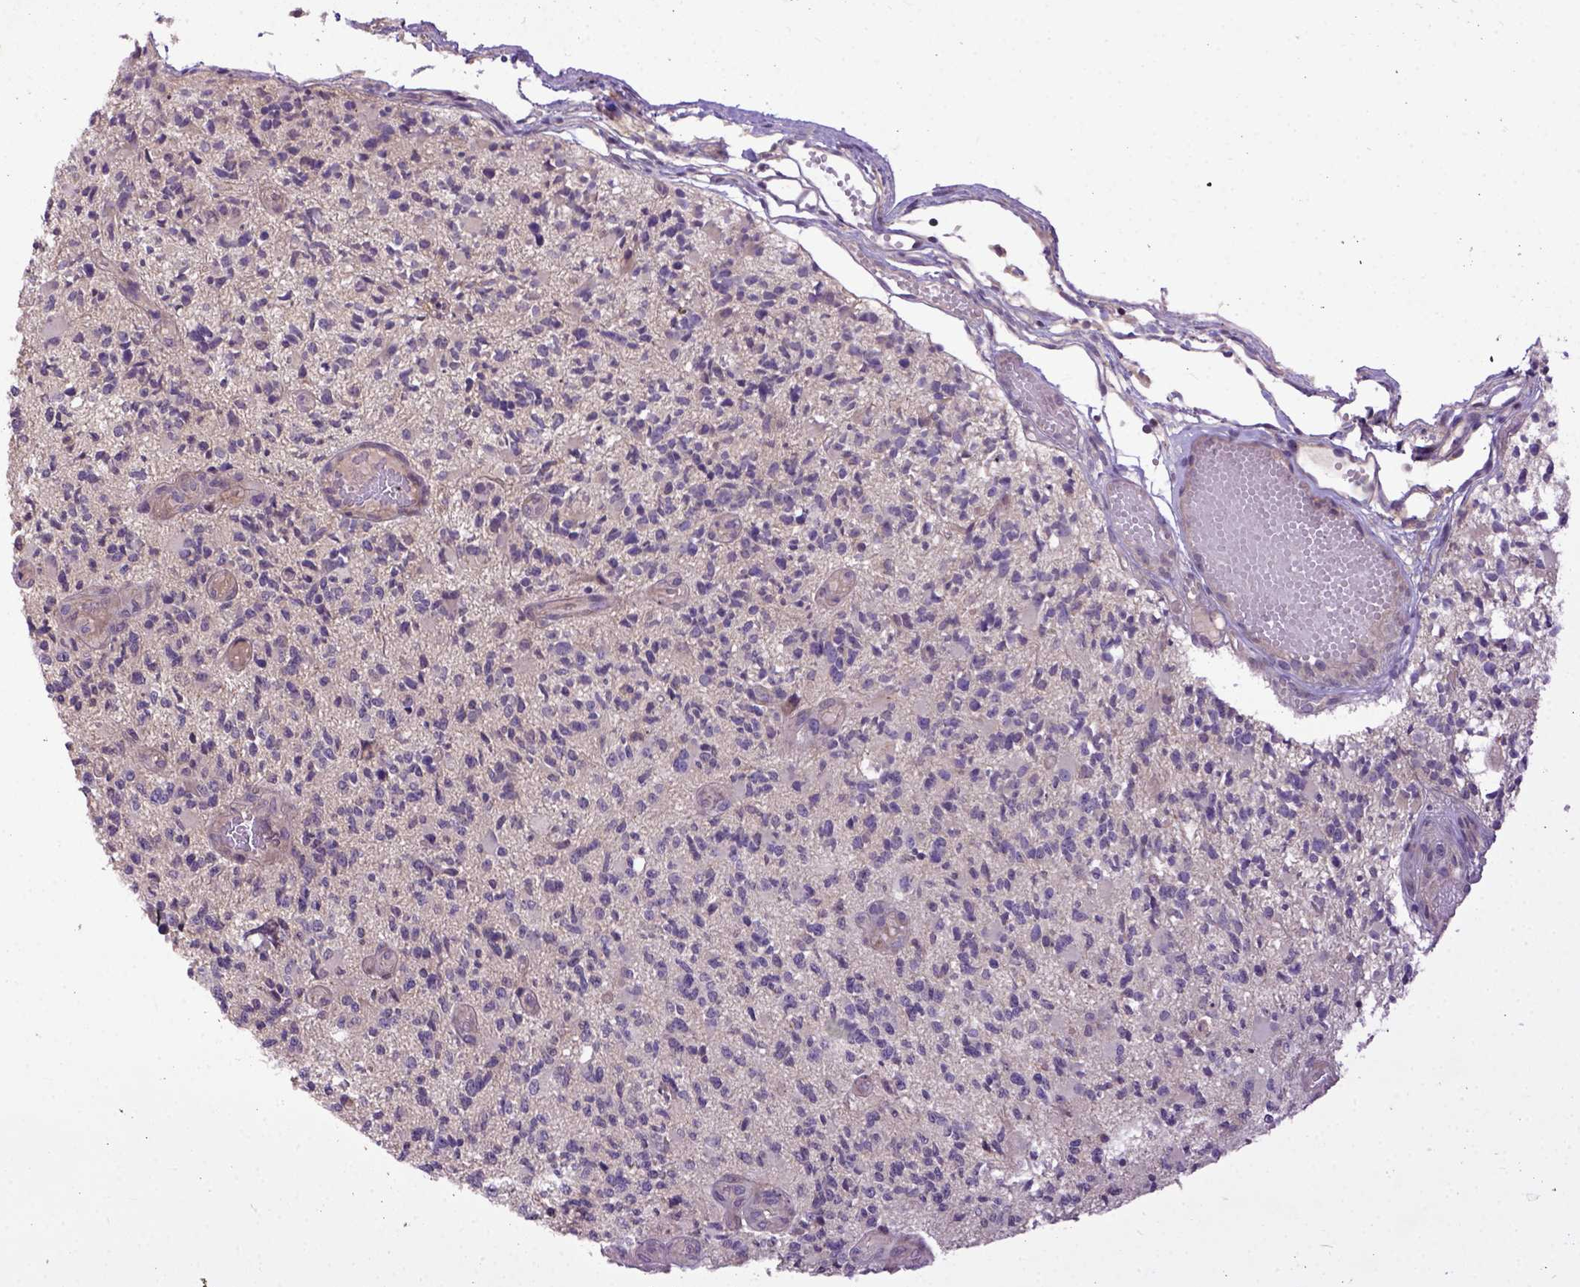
{"staining": {"intensity": "negative", "quantity": "none", "location": "none"}, "tissue": "glioma", "cell_type": "Tumor cells", "image_type": "cancer", "snomed": [{"axis": "morphology", "description": "Glioma, malignant, High grade"}, {"axis": "topography", "description": "Brain"}], "caption": "DAB (3,3'-diaminobenzidine) immunohistochemical staining of human glioma demonstrates no significant staining in tumor cells.", "gene": "CPNE1", "patient": {"sex": "female", "age": 63}}